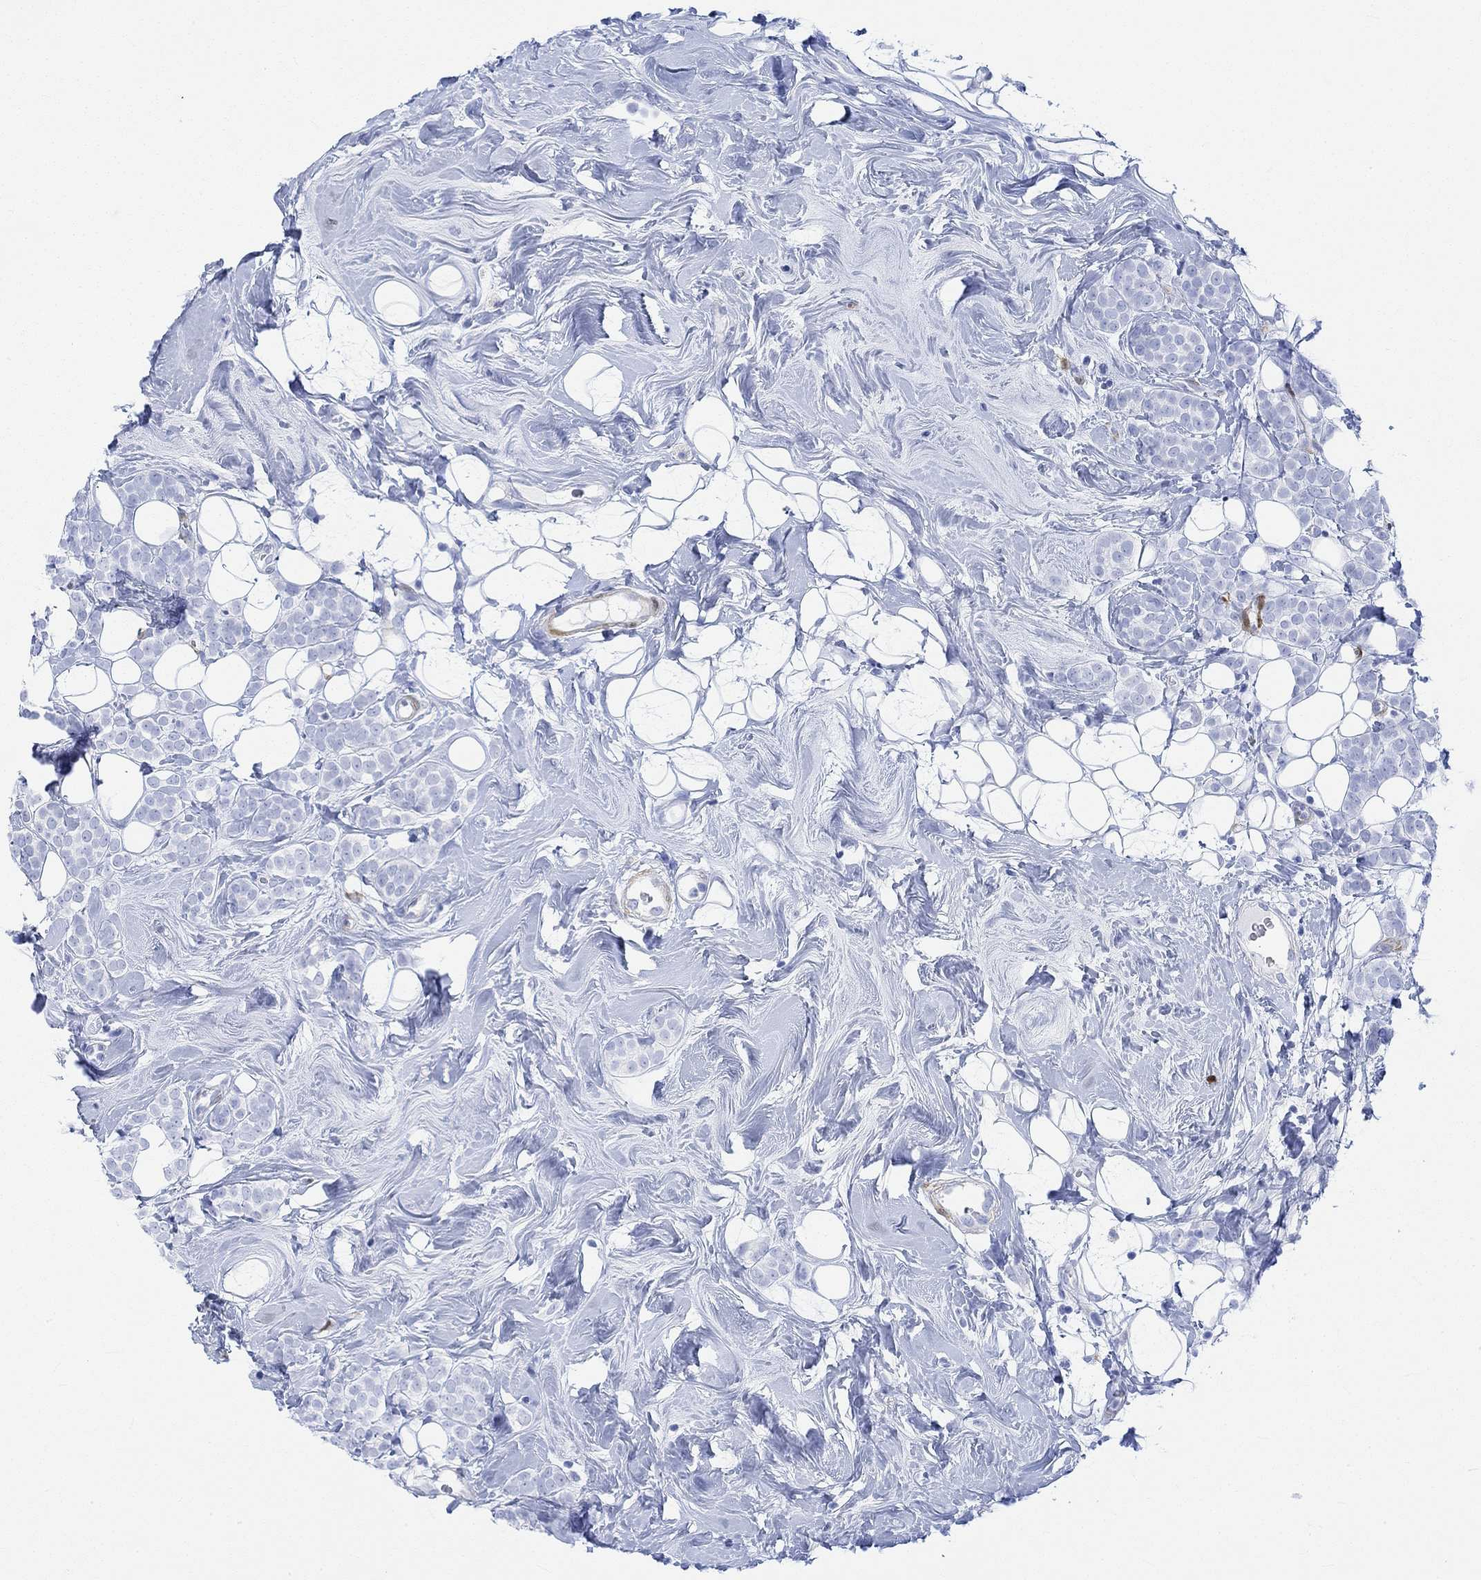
{"staining": {"intensity": "negative", "quantity": "none", "location": "none"}, "tissue": "breast cancer", "cell_type": "Tumor cells", "image_type": "cancer", "snomed": [{"axis": "morphology", "description": "Lobular carcinoma"}, {"axis": "topography", "description": "Breast"}], "caption": "A high-resolution photomicrograph shows immunohistochemistry (IHC) staining of lobular carcinoma (breast), which demonstrates no significant expression in tumor cells.", "gene": "TPPP3", "patient": {"sex": "female", "age": 49}}